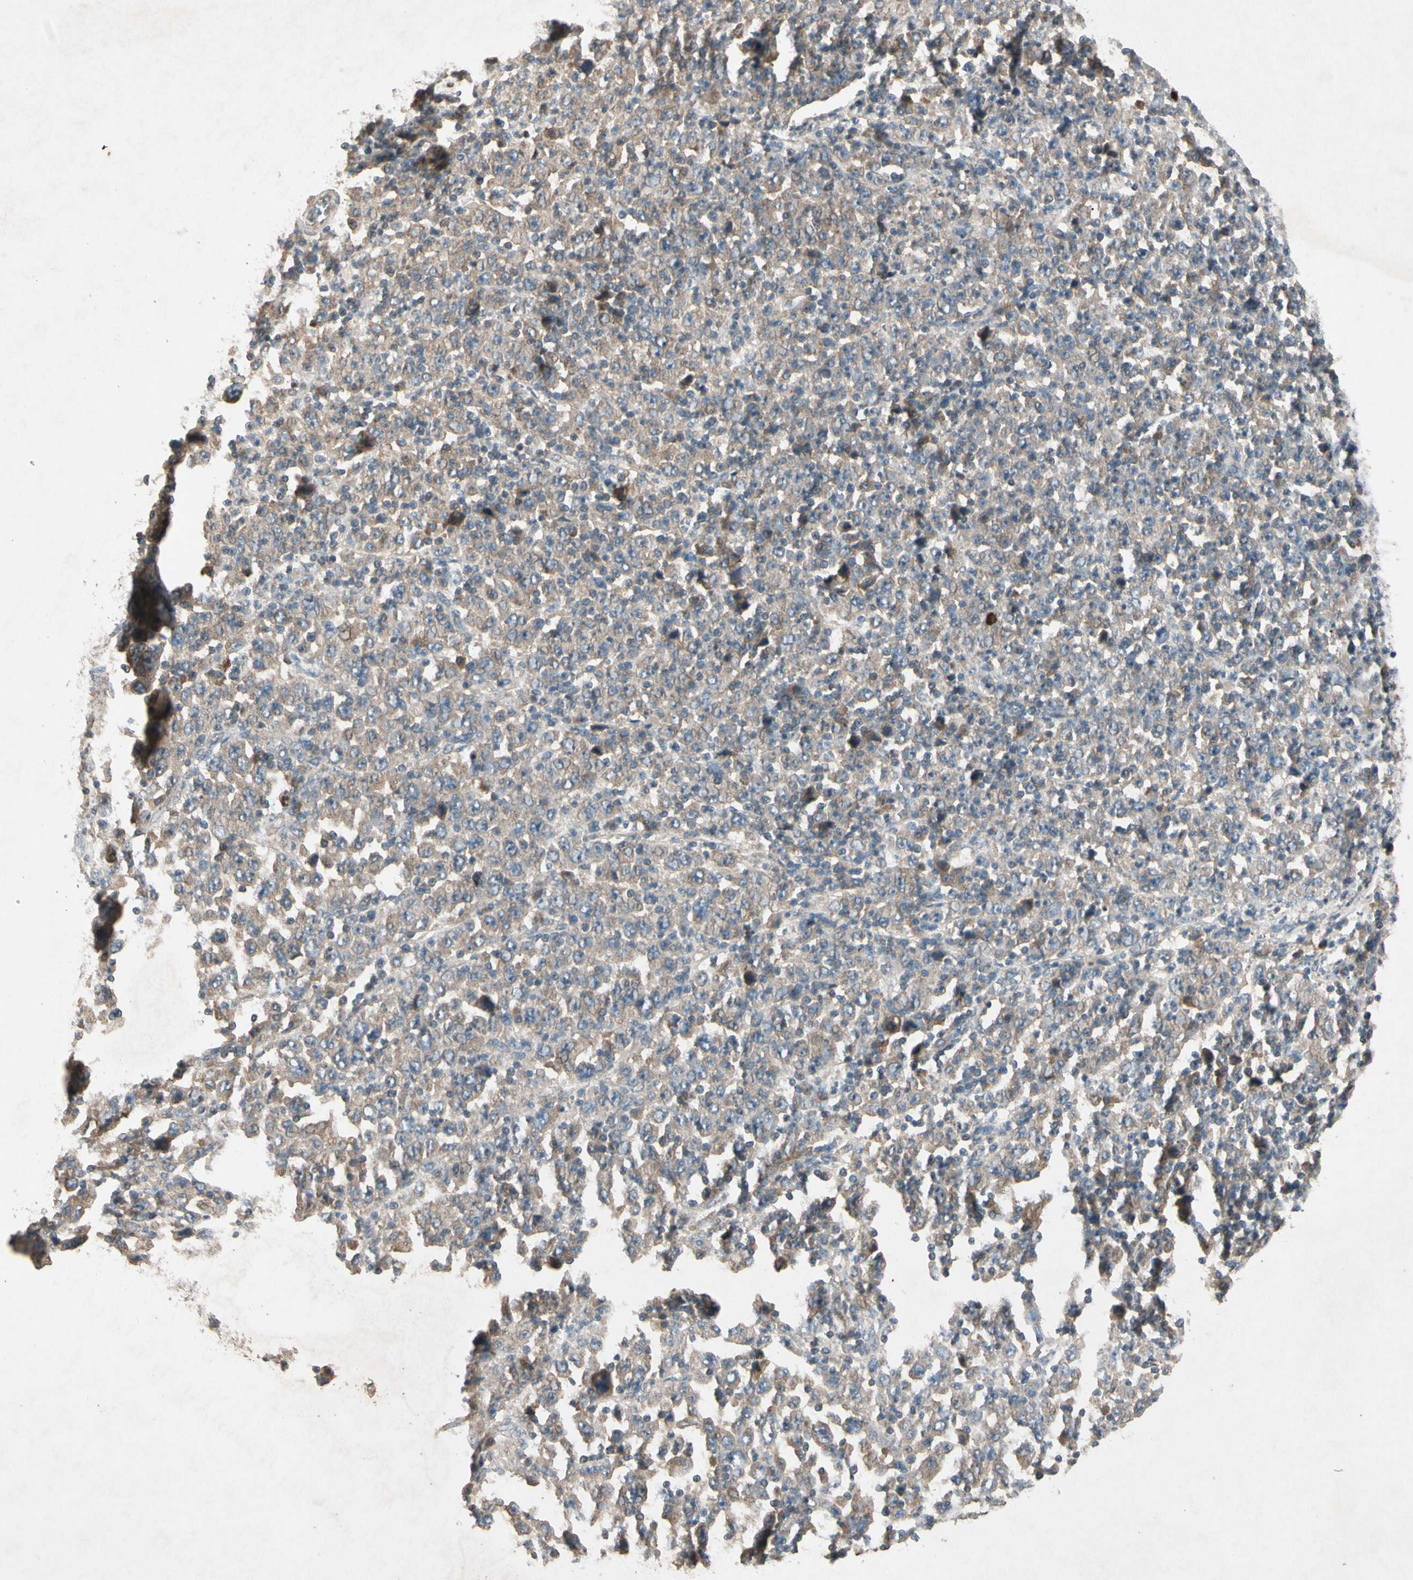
{"staining": {"intensity": "weak", "quantity": ">75%", "location": "cytoplasmic/membranous"}, "tissue": "stomach cancer", "cell_type": "Tumor cells", "image_type": "cancer", "snomed": [{"axis": "morphology", "description": "Normal tissue, NOS"}, {"axis": "morphology", "description": "Adenocarcinoma, NOS"}, {"axis": "topography", "description": "Stomach, upper"}, {"axis": "topography", "description": "Stomach"}], "caption": "A histopathology image of human stomach cancer stained for a protein displays weak cytoplasmic/membranous brown staining in tumor cells.", "gene": "GPLD1", "patient": {"sex": "male", "age": 59}}